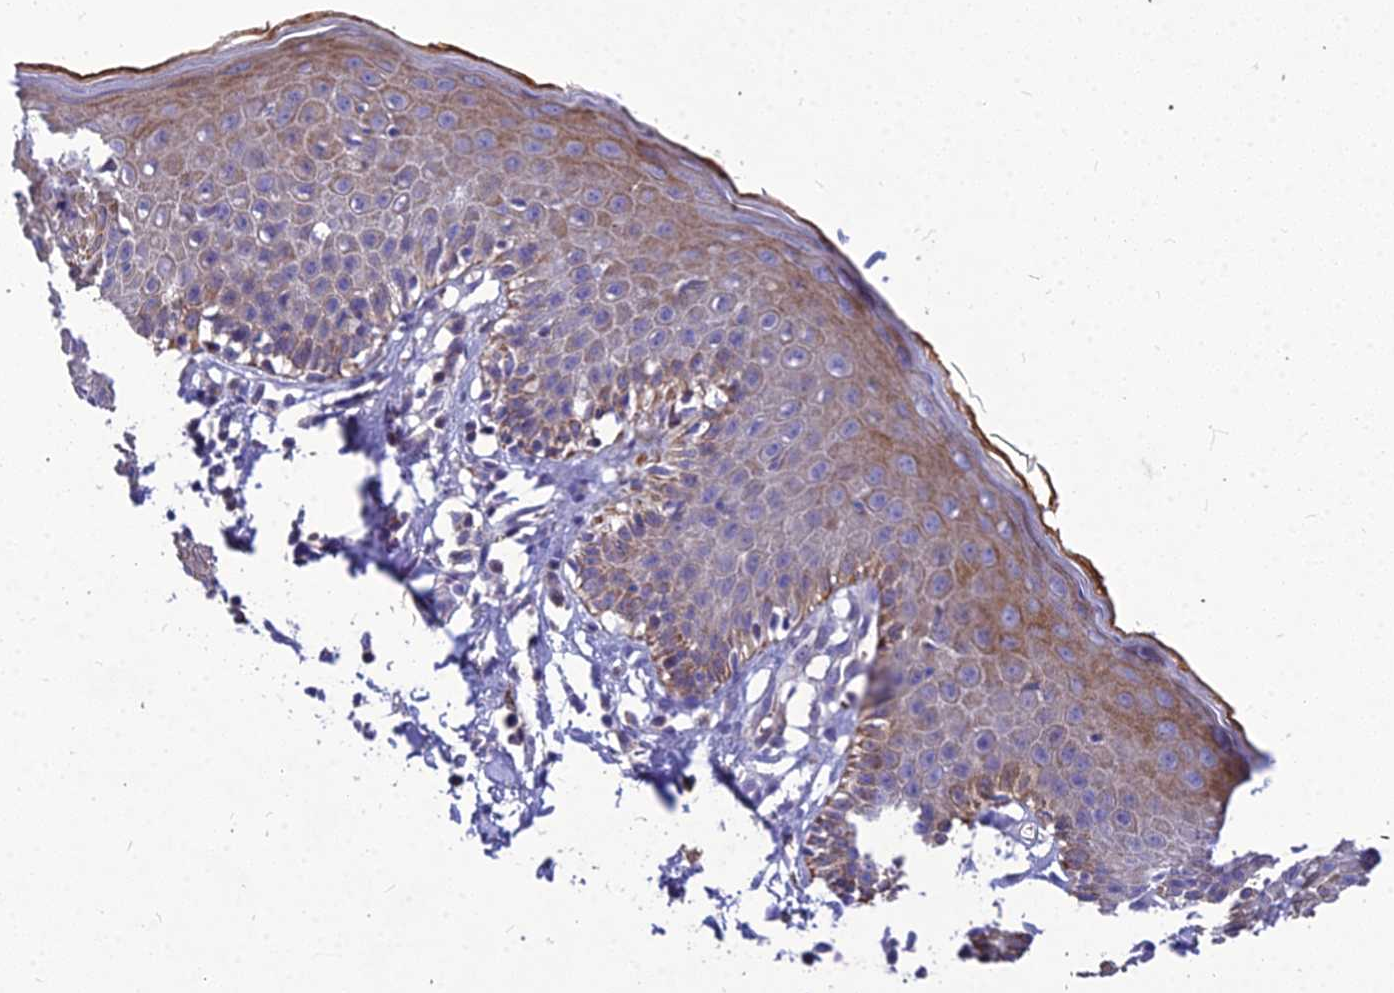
{"staining": {"intensity": "moderate", "quantity": ">75%", "location": "cytoplasmic/membranous"}, "tissue": "skin", "cell_type": "Epidermal cells", "image_type": "normal", "snomed": [{"axis": "morphology", "description": "Normal tissue, NOS"}, {"axis": "topography", "description": "Vulva"}], "caption": "Protein positivity by immunohistochemistry (IHC) demonstrates moderate cytoplasmic/membranous positivity in approximately >75% of epidermal cells in unremarkable skin.", "gene": "DMRTA1", "patient": {"sex": "female", "age": 66}}